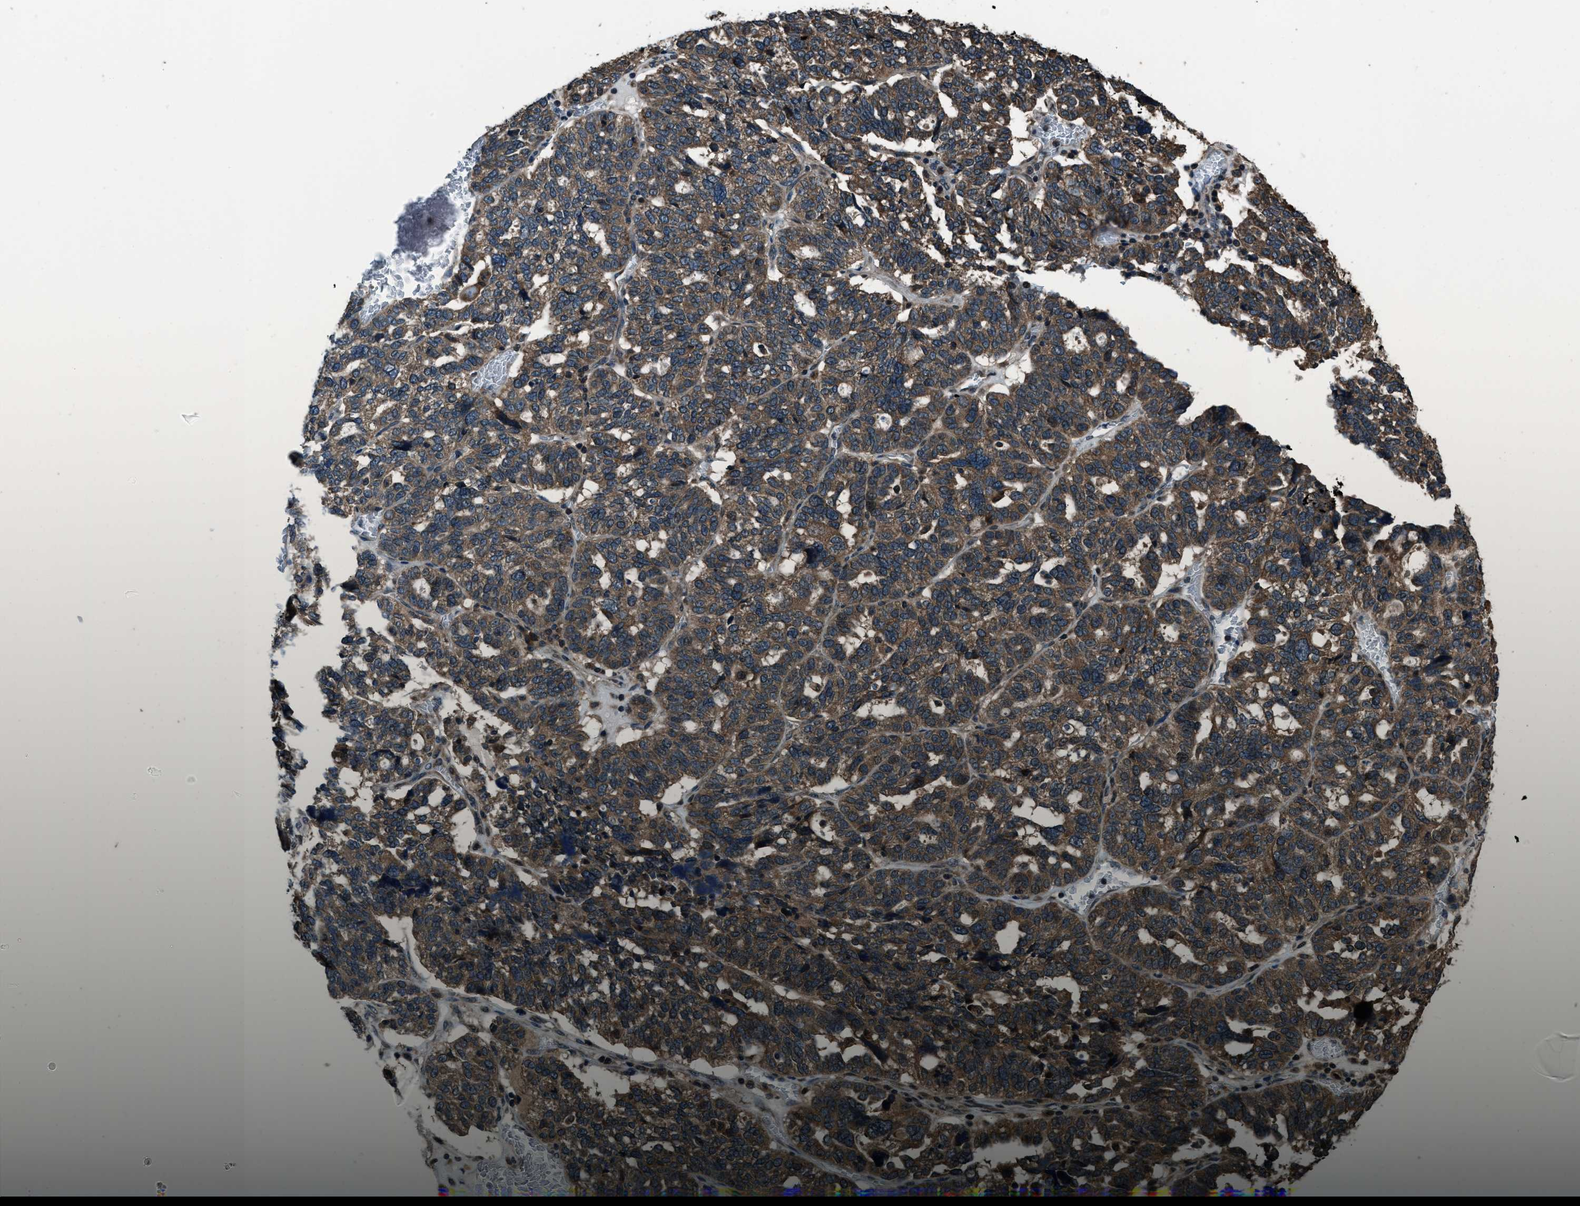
{"staining": {"intensity": "moderate", "quantity": ">75%", "location": "cytoplasmic/membranous"}, "tissue": "ovarian cancer", "cell_type": "Tumor cells", "image_type": "cancer", "snomed": [{"axis": "morphology", "description": "Cystadenocarcinoma, serous, NOS"}, {"axis": "topography", "description": "Ovary"}], "caption": "Immunohistochemistry (DAB) staining of human ovarian serous cystadenocarcinoma exhibits moderate cytoplasmic/membranous protein staining in about >75% of tumor cells.", "gene": "TRIM4", "patient": {"sex": "female", "age": 59}}